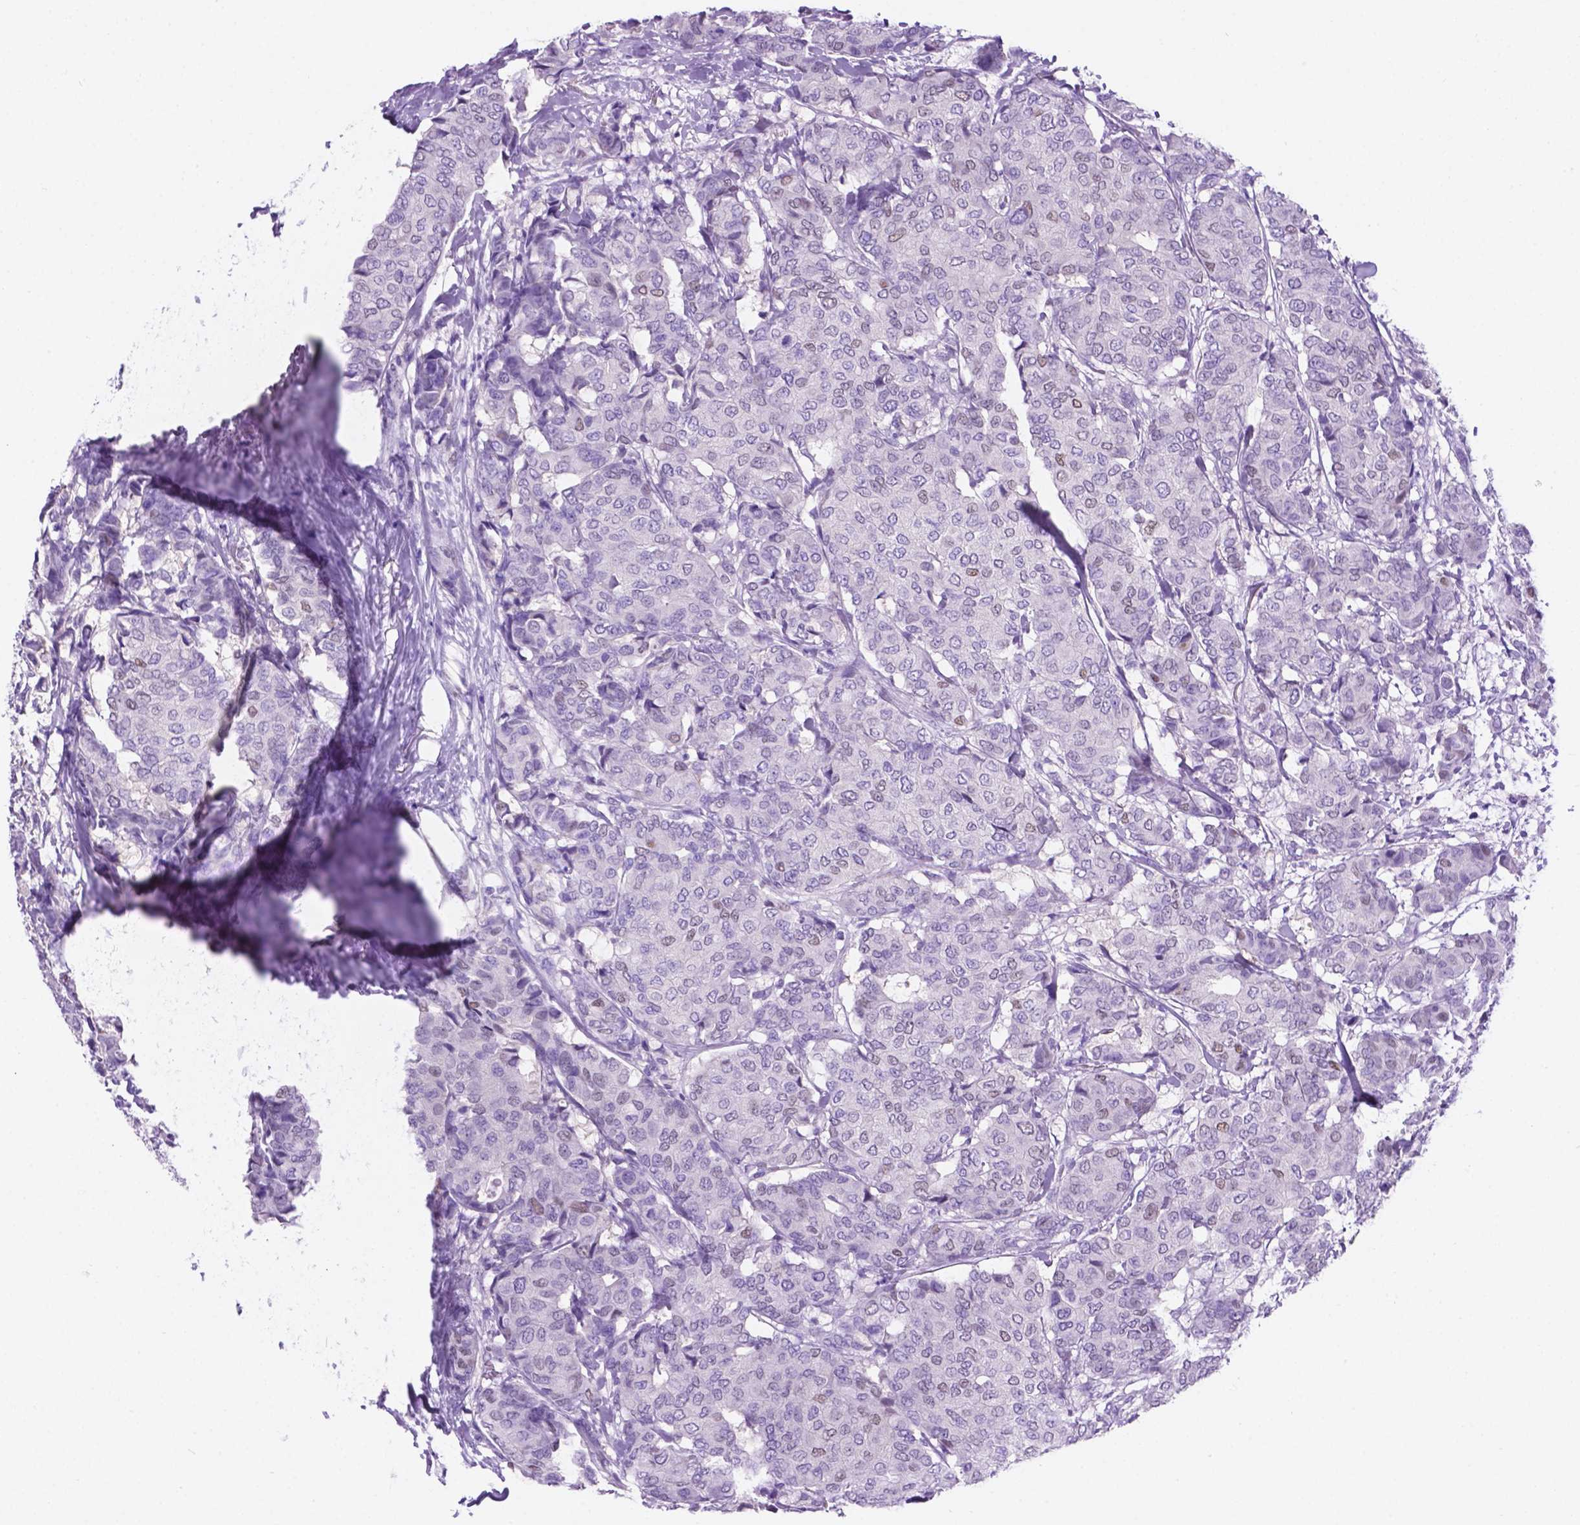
{"staining": {"intensity": "negative", "quantity": "none", "location": "none"}, "tissue": "breast cancer", "cell_type": "Tumor cells", "image_type": "cancer", "snomed": [{"axis": "morphology", "description": "Duct carcinoma"}, {"axis": "topography", "description": "Breast"}], "caption": "Protein analysis of breast intraductal carcinoma shows no significant expression in tumor cells.", "gene": "TMEM210", "patient": {"sex": "female", "age": 75}}